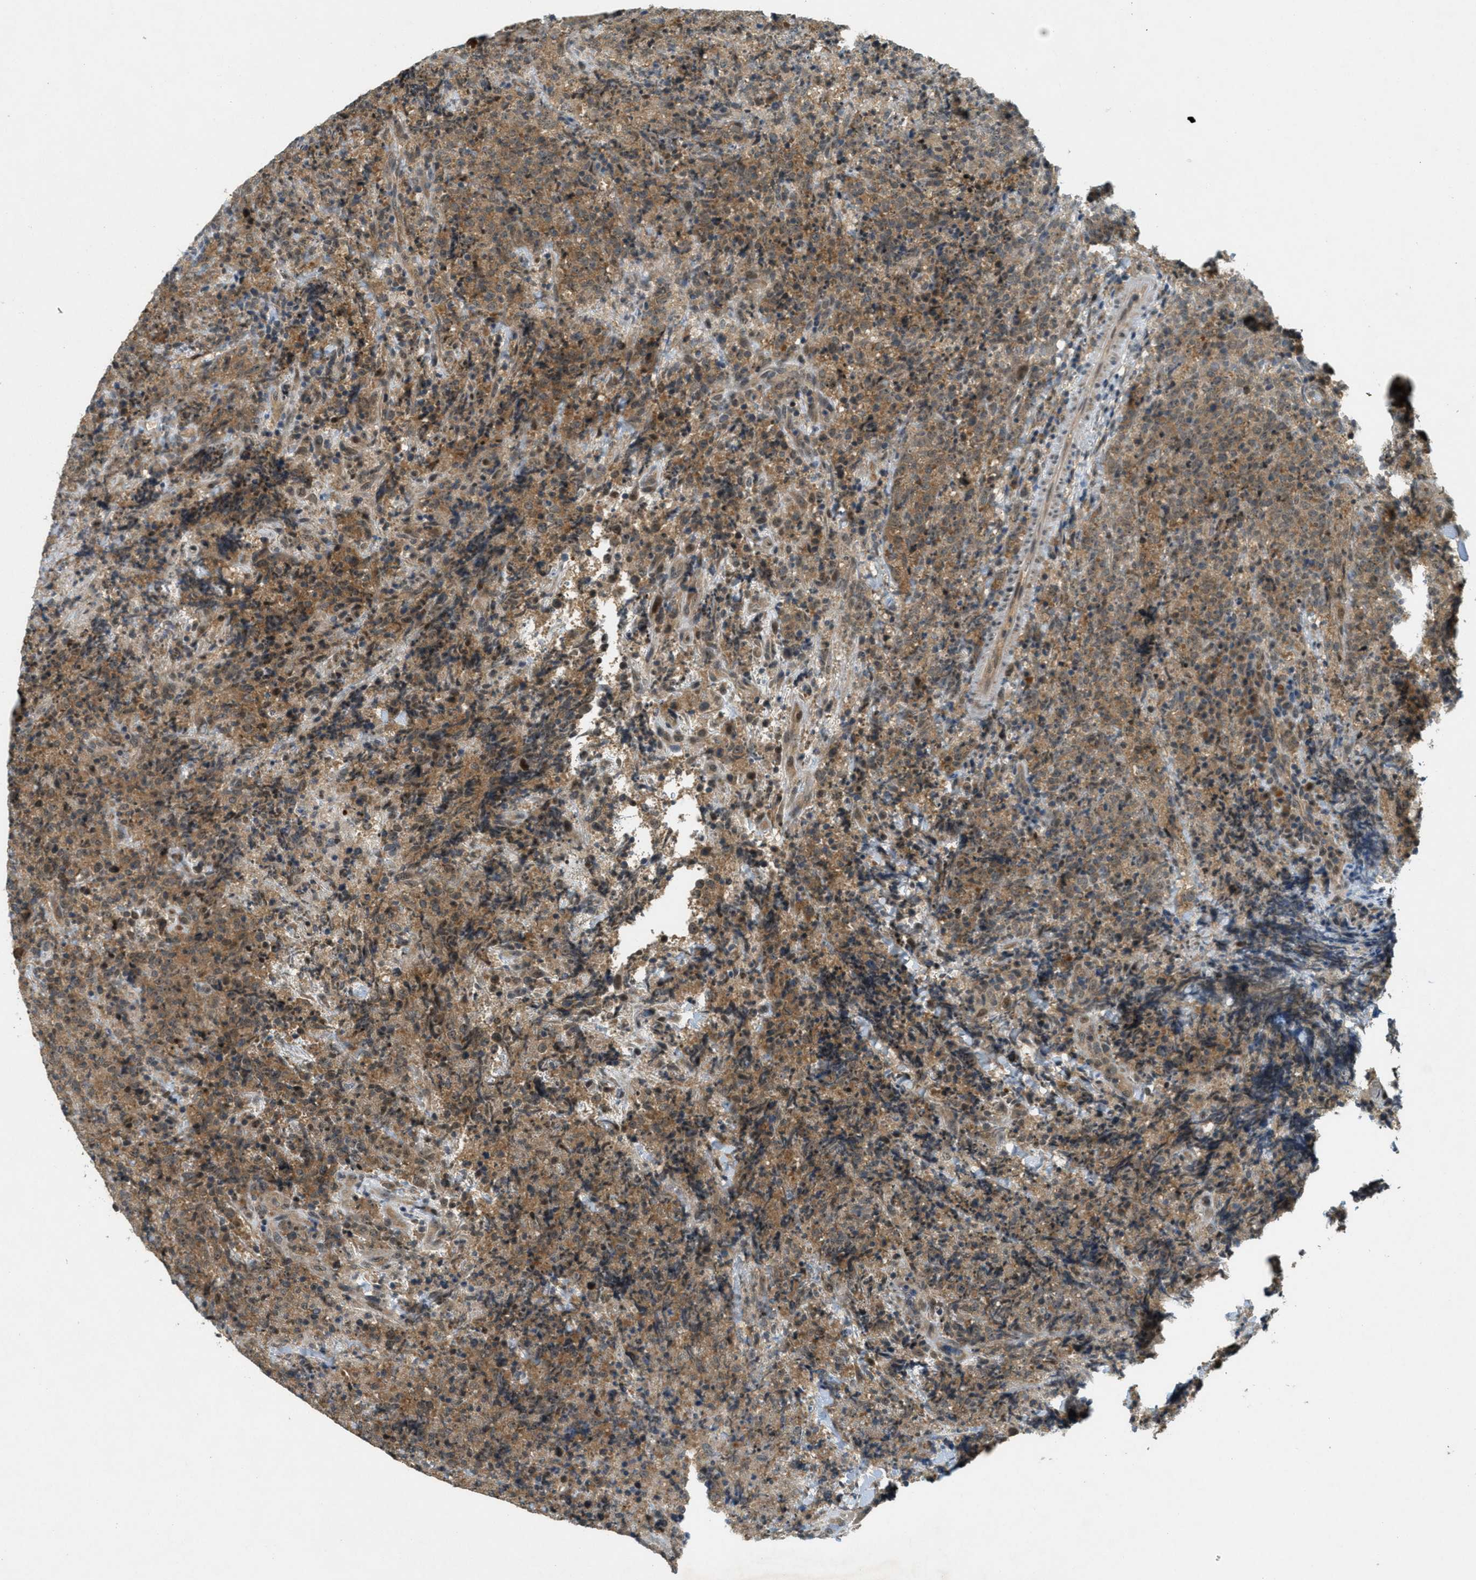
{"staining": {"intensity": "moderate", "quantity": ">75%", "location": "cytoplasmic/membranous"}, "tissue": "lymphoma", "cell_type": "Tumor cells", "image_type": "cancer", "snomed": [{"axis": "morphology", "description": "Malignant lymphoma, non-Hodgkin's type, High grade"}, {"axis": "topography", "description": "Tonsil"}], "caption": "Human lymphoma stained with a protein marker reveals moderate staining in tumor cells.", "gene": "STK11", "patient": {"sex": "female", "age": 36}}